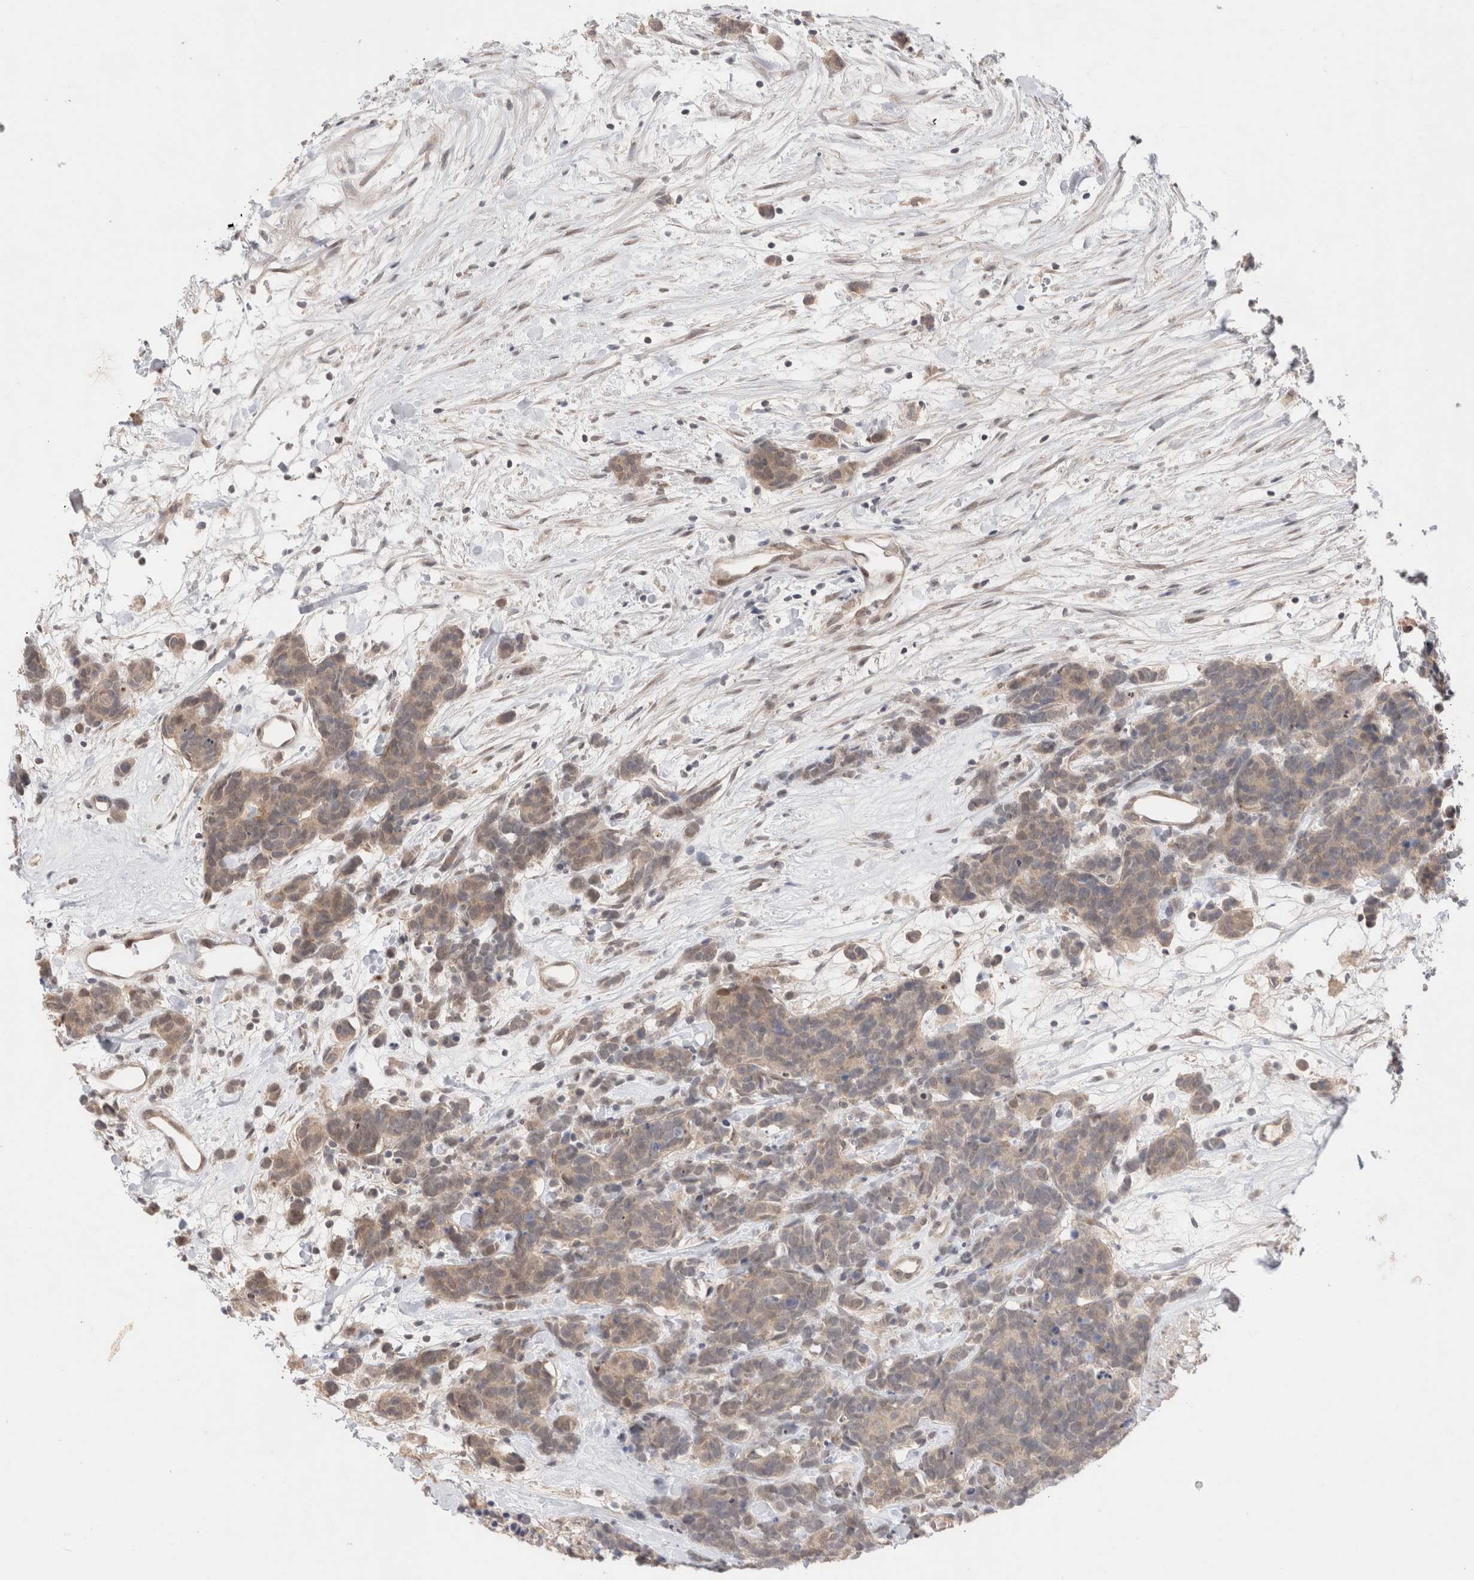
{"staining": {"intensity": "weak", "quantity": ">75%", "location": "cytoplasmic/membranous"}, "tissue": "carcinoid", "cell_type": "Tumor cells", "image_type": "cancer", "snomed": [{"axis": "morphology", "description": "Carcinoma, NOS"}, {"axis": "morphology", "description": "Carcinoid, malignant, NOS"}, {"axis": "topography", "description": "Urinary bladder"}], "caption": "Carcinoid stained with a brown dye shows weak cytoplasmic/membranous positive positivity in about >75% of tumor cells.", "gene": "SYDE2", "patient": {"sex": "male", "age": 57}}